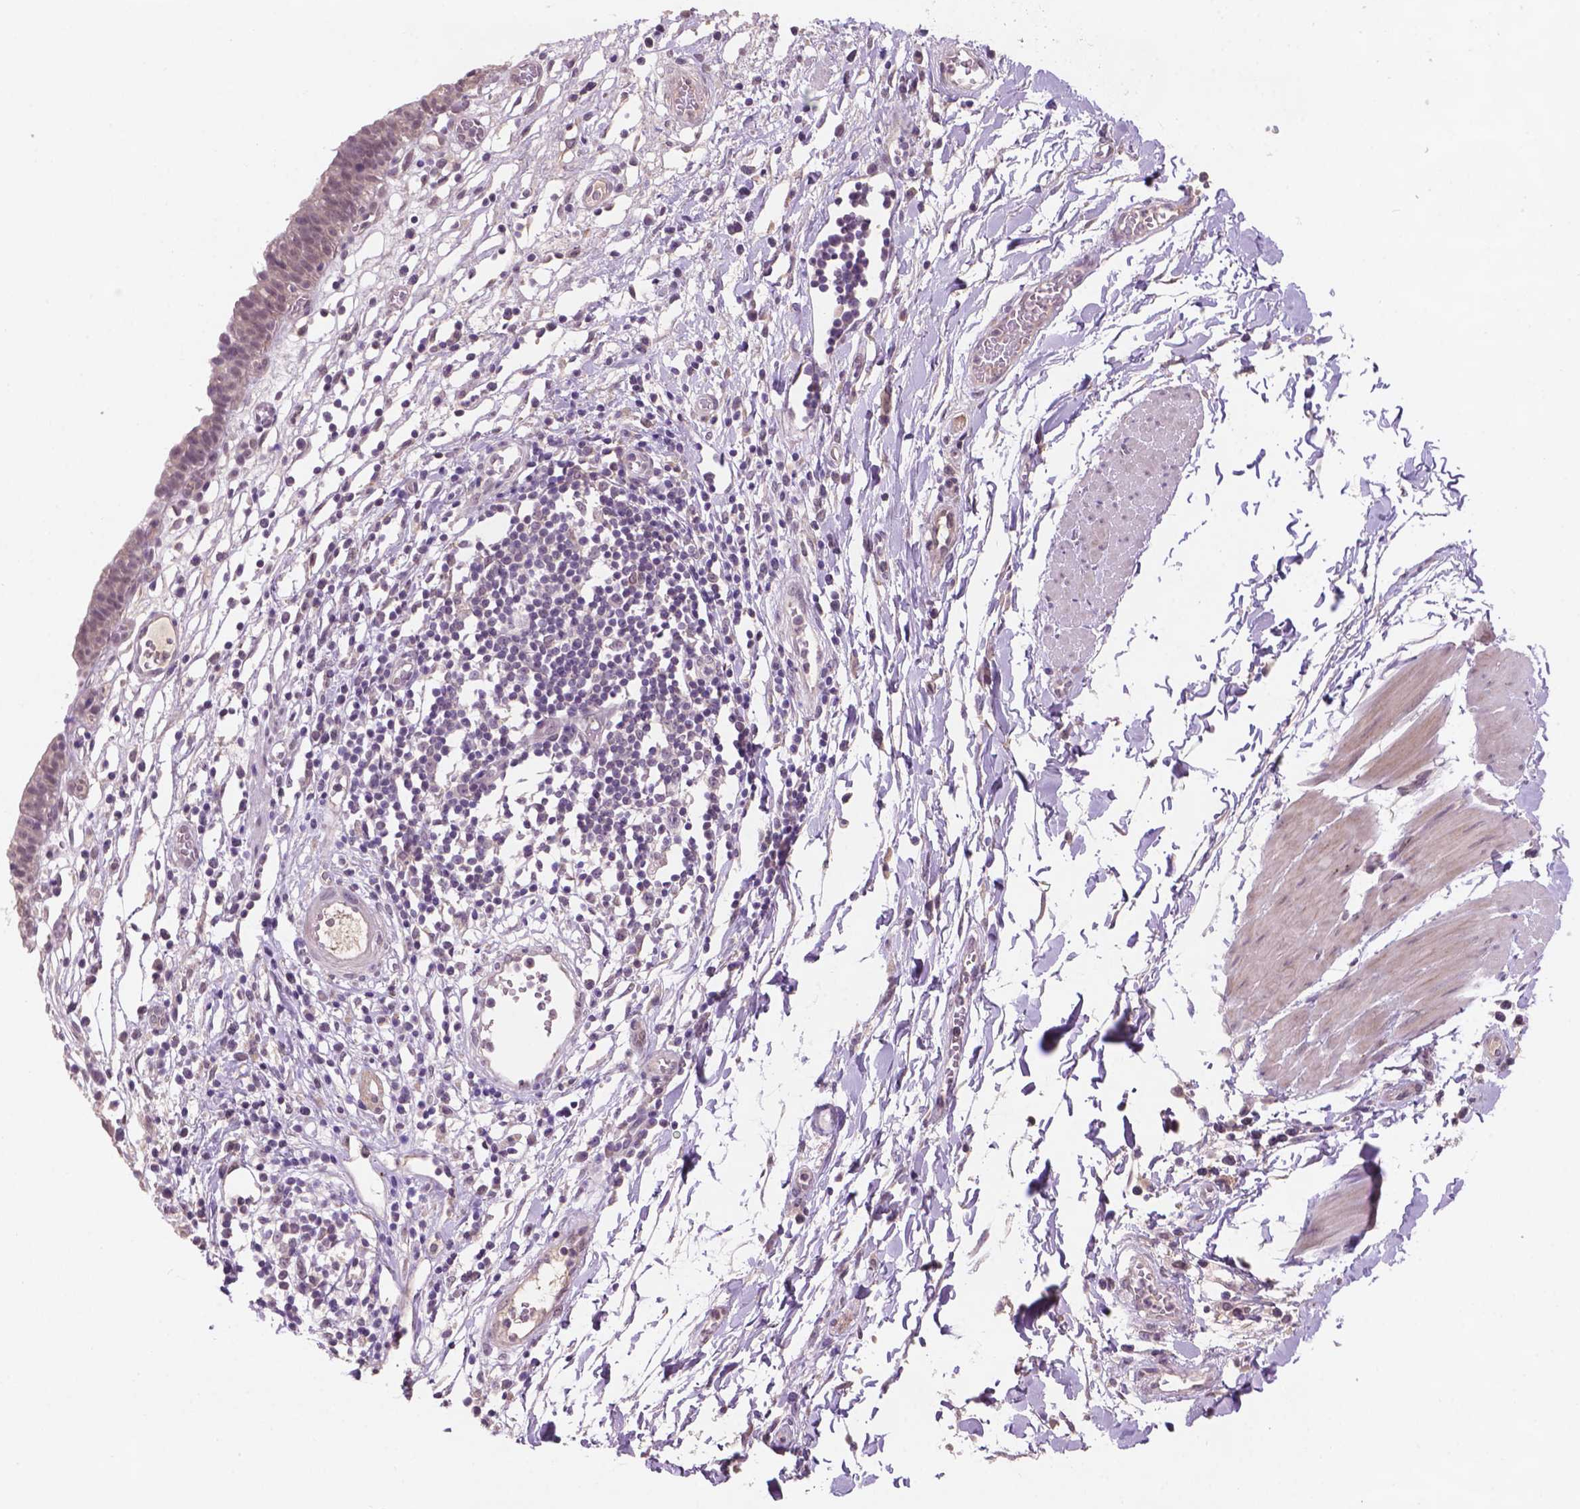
{"staining": {"intensity": "weak", "quantity": "<25%", "location": "nuclear"}, "tissue": "urinary bladder", "cell_type": "Urothelial cells", "image_type": "normal", "snomed": [{"axis": "morphology", "description": "Normal tissue, NOS"}, {"axis": "topography", "description": "Urinary bladder"}], "caption": "Image shows no significant protein positivity in urothelial cells of unremarkable urinary bladder. (DAB IHC with hematoxylin counter stain).", "gene": "GXYLT2", "patient": {"sex": "male", "age": 64}}